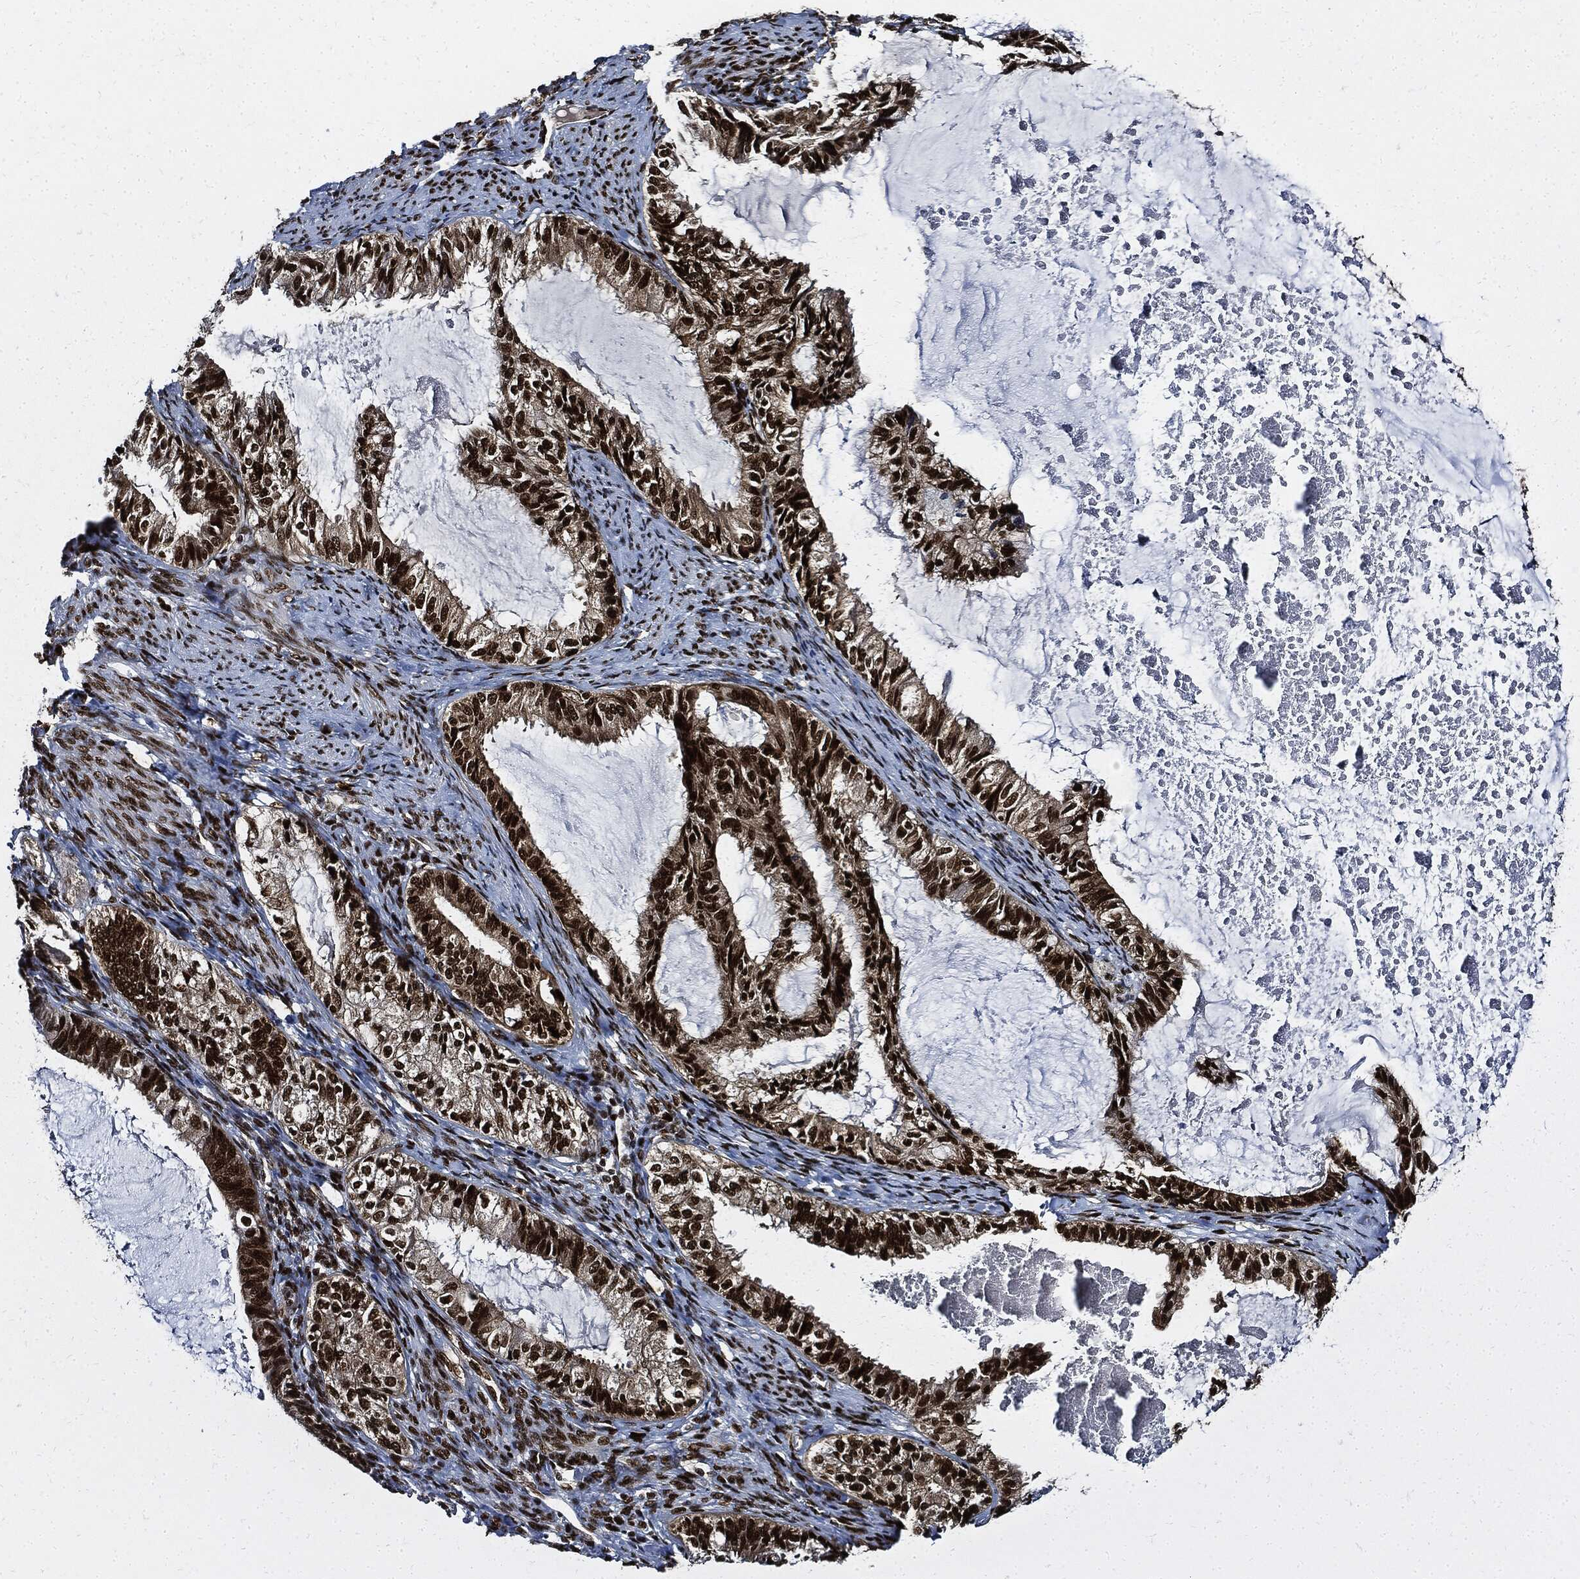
{"staining": {"intensity": "moderate", "quantity": "<25%", "location": "cytoplasmic/membranous"}, "tissue": "endometrial cancer", "cell_type": "Tumor cells", "image_type": "cancer", "snomed": [{"axis": "morphology", "description": "Adenocarcinoma, NOS"}, {"axis": "topography", "description": "Endometrium"}], "caption": "Immunohistochemistry (IHC) micrograph of endometrial adenocarcinoma stained for a protein (brown), which displays low levels of moderate cytoplasmic/membranous staining in about <25% of tumor cells.", "gene": "PCNA", "patient": {"sex": "female", "age": 86}}